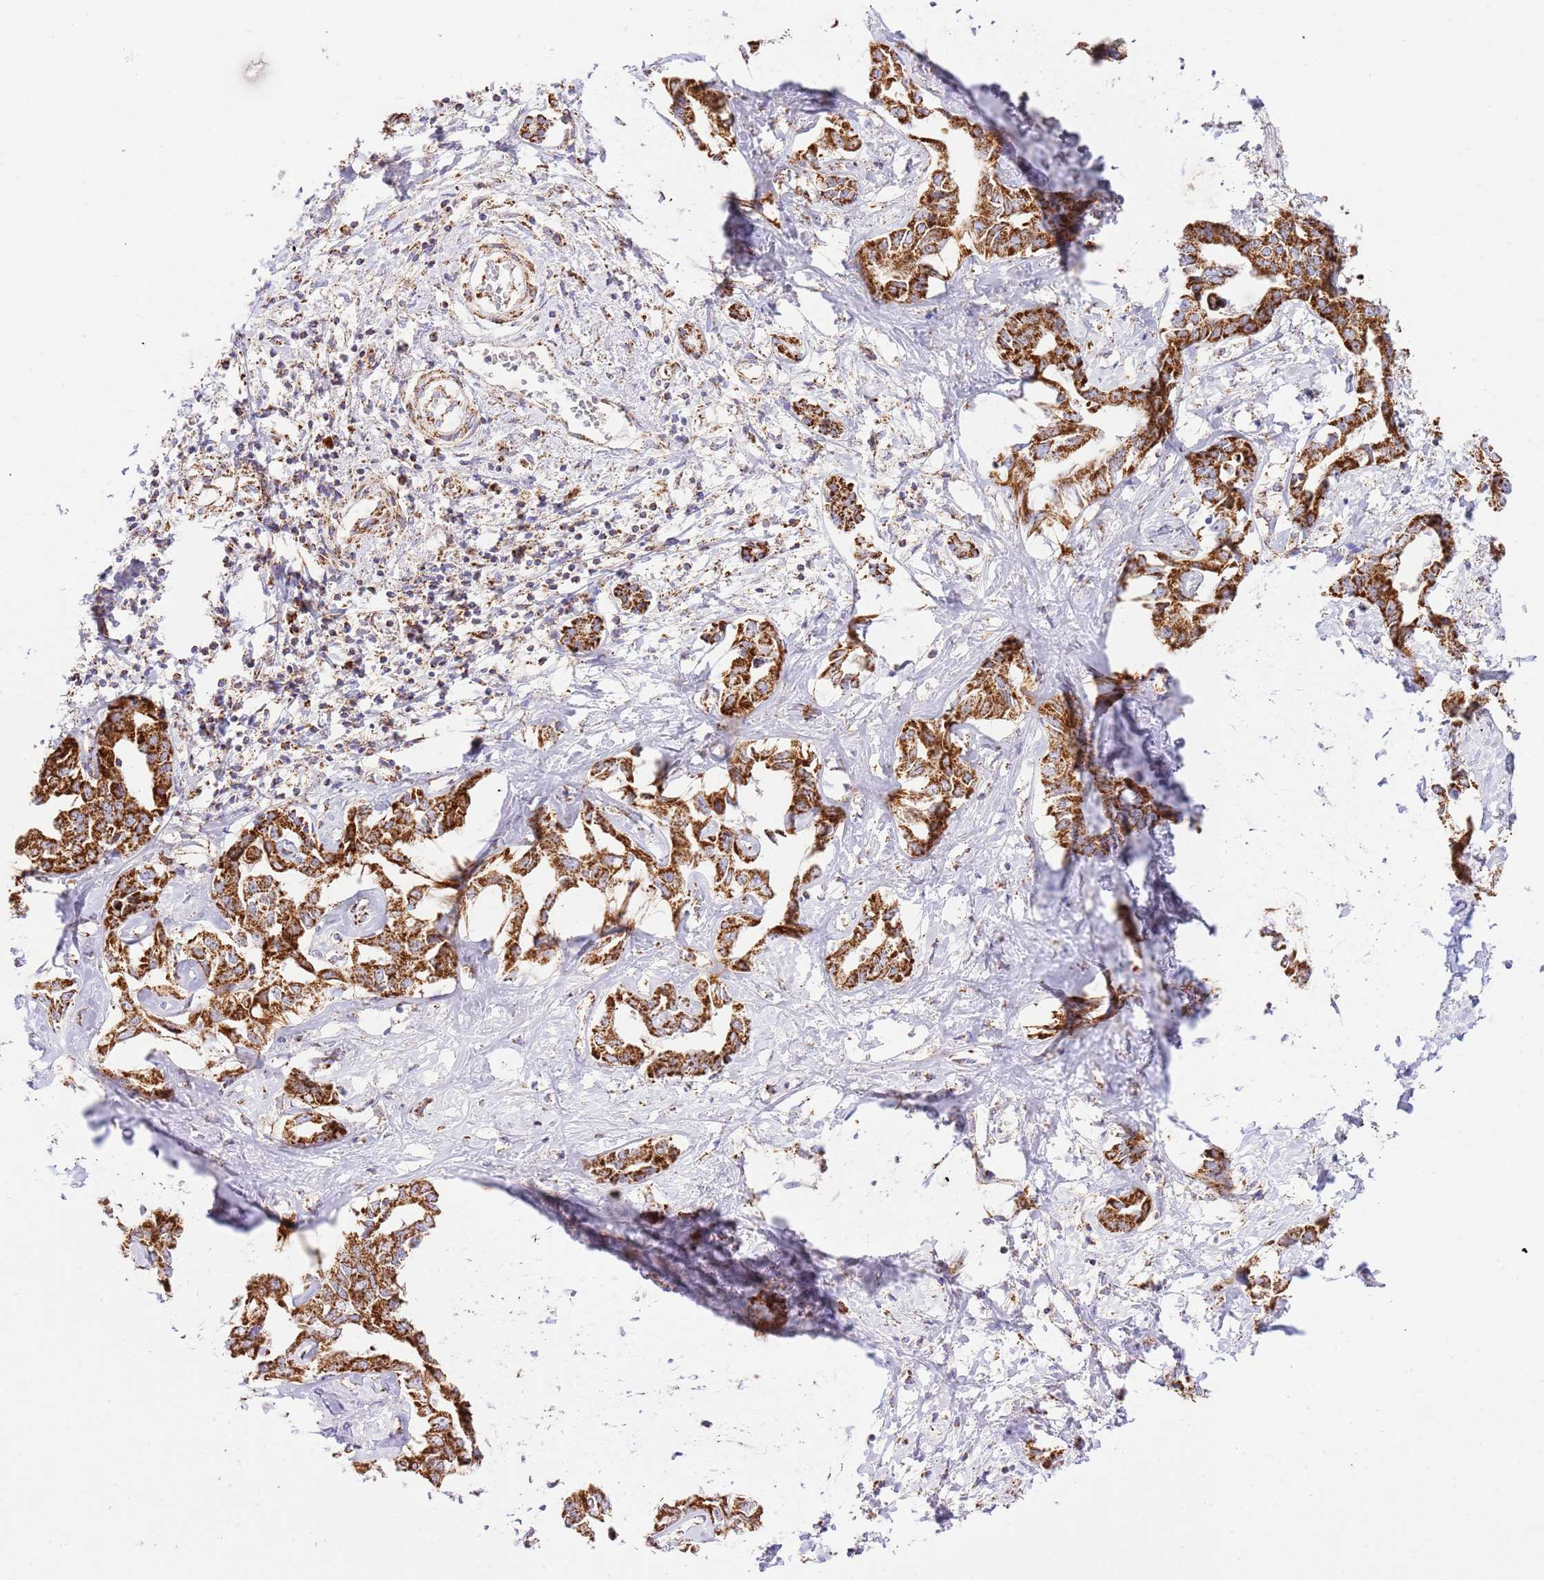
{"staining": {"intensity": "strong", "quantity": ">75%", "location": "cytoplasmic/membranous"}, "tissue": "liver cancer", "cell_type": "Tumor cells", "image_type": "cancer", "snomed": [{"axis": "morphology", "description": "Cholangiocarcinoma"}, {"axis": "topography", "description": "Liver"}], "caption": "Immunohistochemical staining of human liver cancer (cholangiocarcinoma) exhibits high levels of strong cytoplasmic/membranous expression in about >75% of tumor cells. The staining is performed using DAB (3,3'-diaminobenzidine) brown chromogen to label protein expression. The nuclei are counter-stained blue using hematoxylin.", "gene": "ZBTB39", "patient": {"sex": "male", "age": 59}}